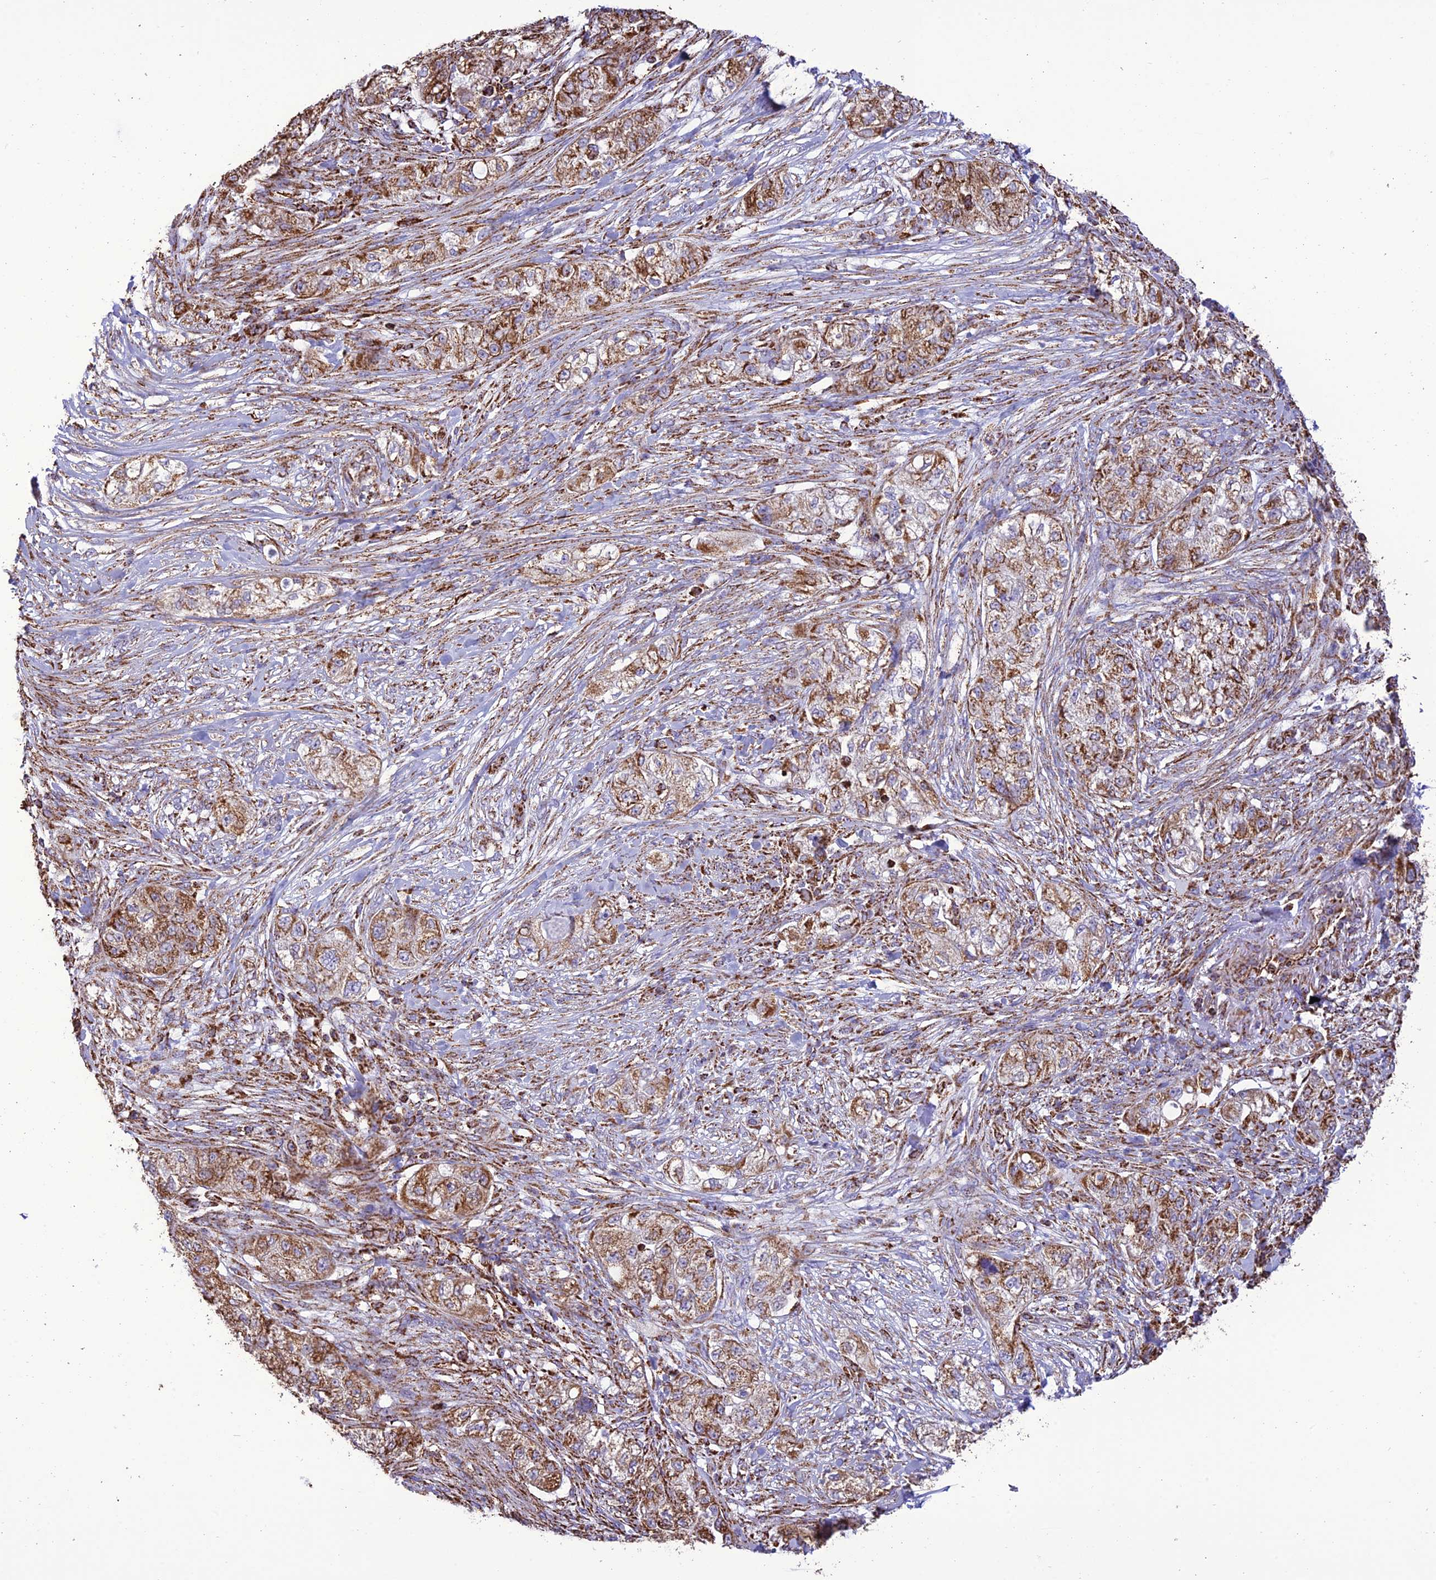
{"staining": {"intensity": "moderate", "quantity": ">75%", "location": "cytoplasmic/membranous"}, "tissue": "pancreatic cancer", "cell_type": "Tumor cells", "image_type": "cancer", "snomed": [{"axis": "morphology", "description": "Adenocarcinoma, NOS"}, {"axis": "topography", "description": "Pancreas"}], "caption": "Pancreatic adenocarcinoma stained with immunohistochemistry (IHC) reveals moderate cytoplasmic/membranous positivity in approximately >75% of tumor cells.", "gene": "NDUFAF1", "patient": {"sex": "female", "age": 78}}